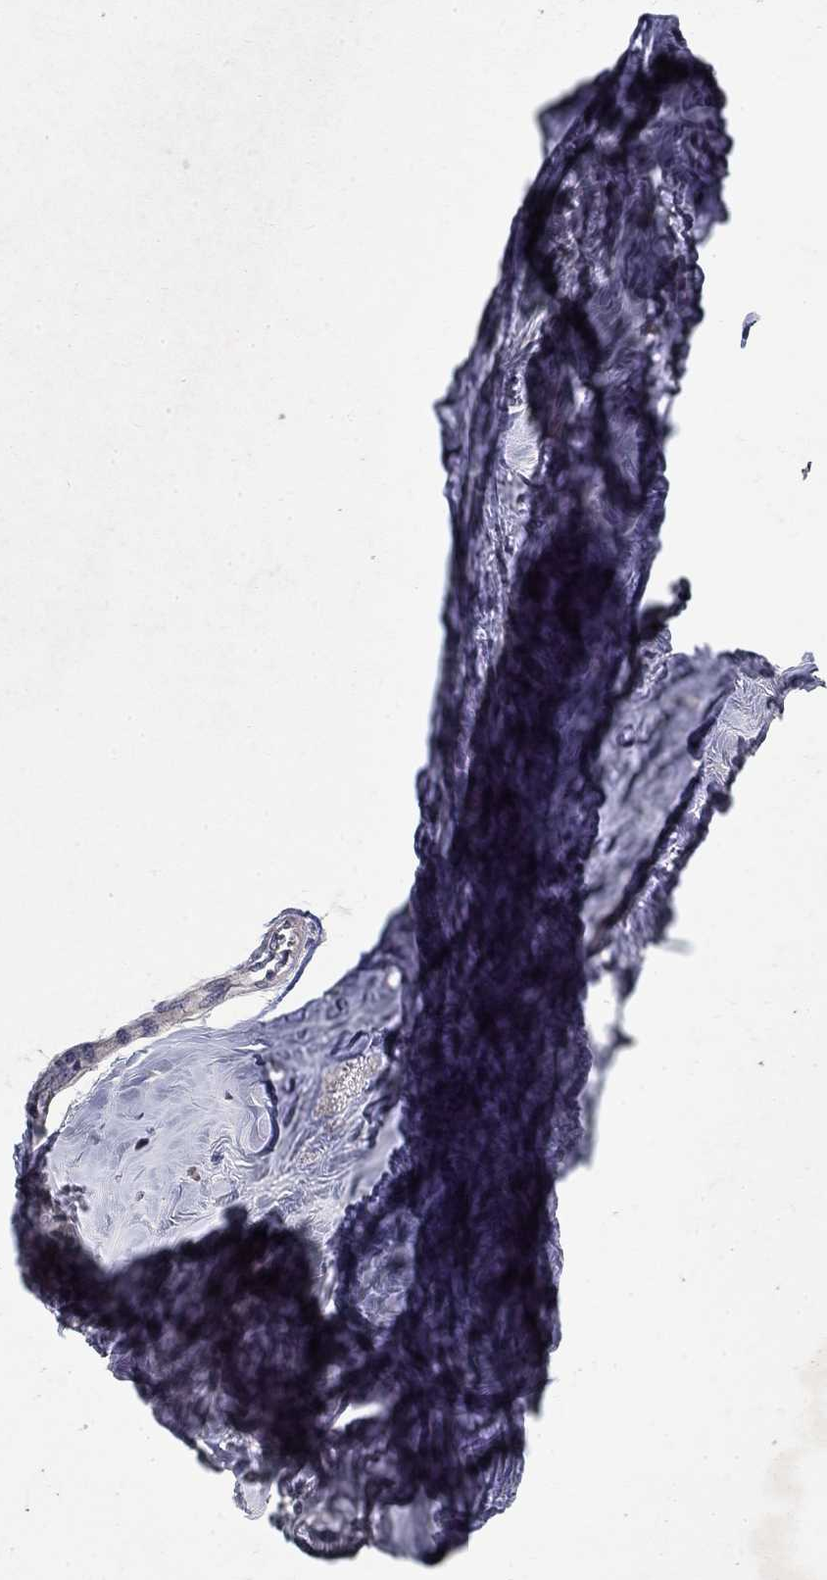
{"staining": {"intensity": "negative", "quantity": "none", "location": "none"}, "tissue": "breast cancer", "cell_type": "Tumor cells", "image_type": "cancer", "snomed": [{"axis": "morphology", "description": "Duct carcinoma"}, {"axis": "topography", "description": "Breast"}], "caption": "Tumor cells are negative for protein expression in human breast cancer.", "gene": "PROZ", "patient": {"sex": "female", "age": 83}}